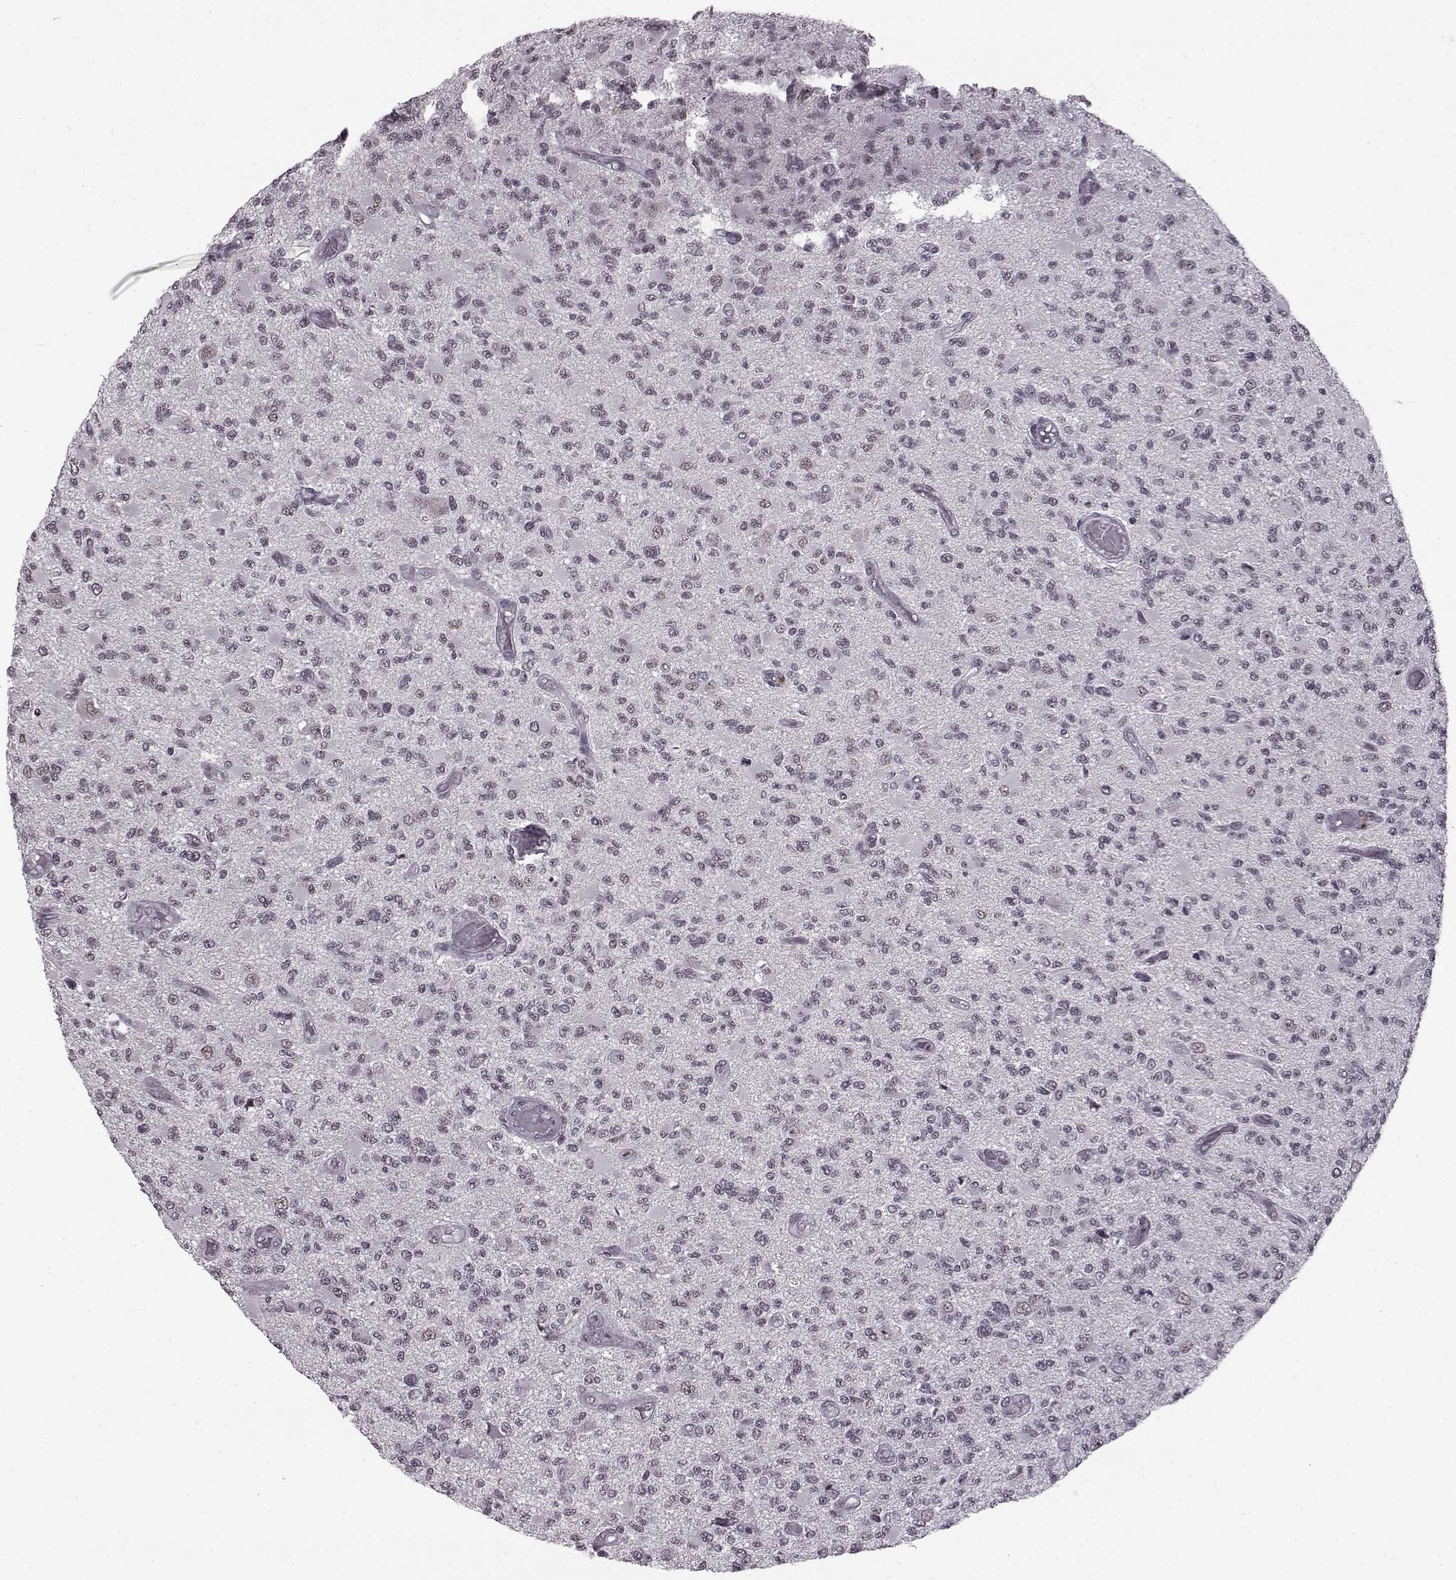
{"staining": {"intensity": "negative", "quantity": "none", "location": "none"}, "tissue": "glioma", "cell_type": "Tumor cells", "image_type": "cancer", "snomed": [{"axis": "morphology", "description": "Glioma, malignant, High grade"}, {"axis": "topography", "description": "Brain"}], "caption": "The micrograph reveals no staining of tumor cells in glioma. (DAB (3,3'-diaminobenzidine) IHC visualized using brightfield microscopy, high magnification).", "gene": "SLC28A2", "patient": {"sex": "female", "age": 63}}